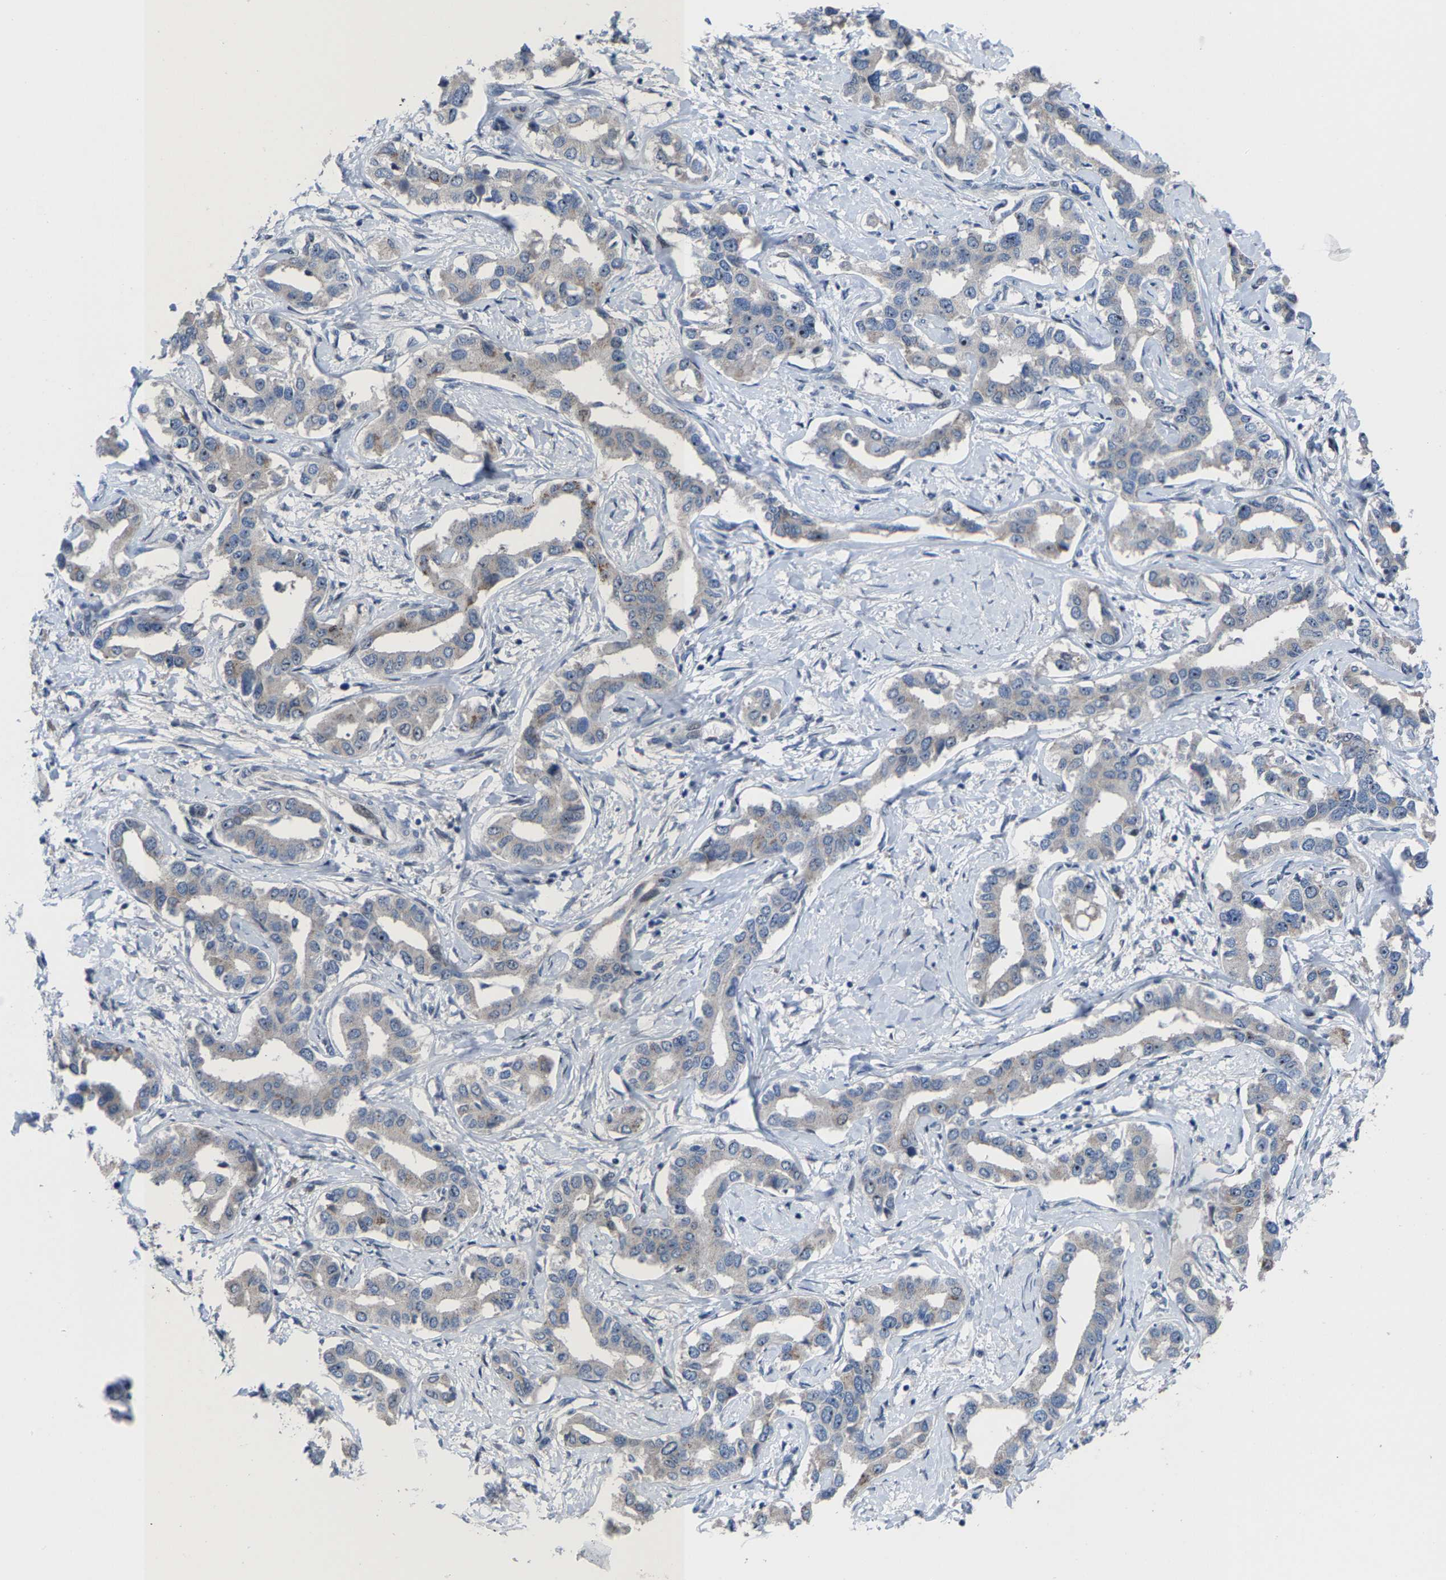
{"staining": {"intensity": "negative", "quantity": "none", "location": "none"}, "tissue": "liver cancer", "cell_type": "Tumor cells", "image_type": "cancer", "snomed": [{"axis": "morphology", "description": "Cholangiocarcinoma"}, {"axis": "topography", "description": "Liver"}], "caption": "Immunohistochemistry micrograph of human liver cancer stained for a protein (brown), which displays no staining in tumor cells.", "gene": "HAUS6", "patient": {"sex": "male", "age": 59}}